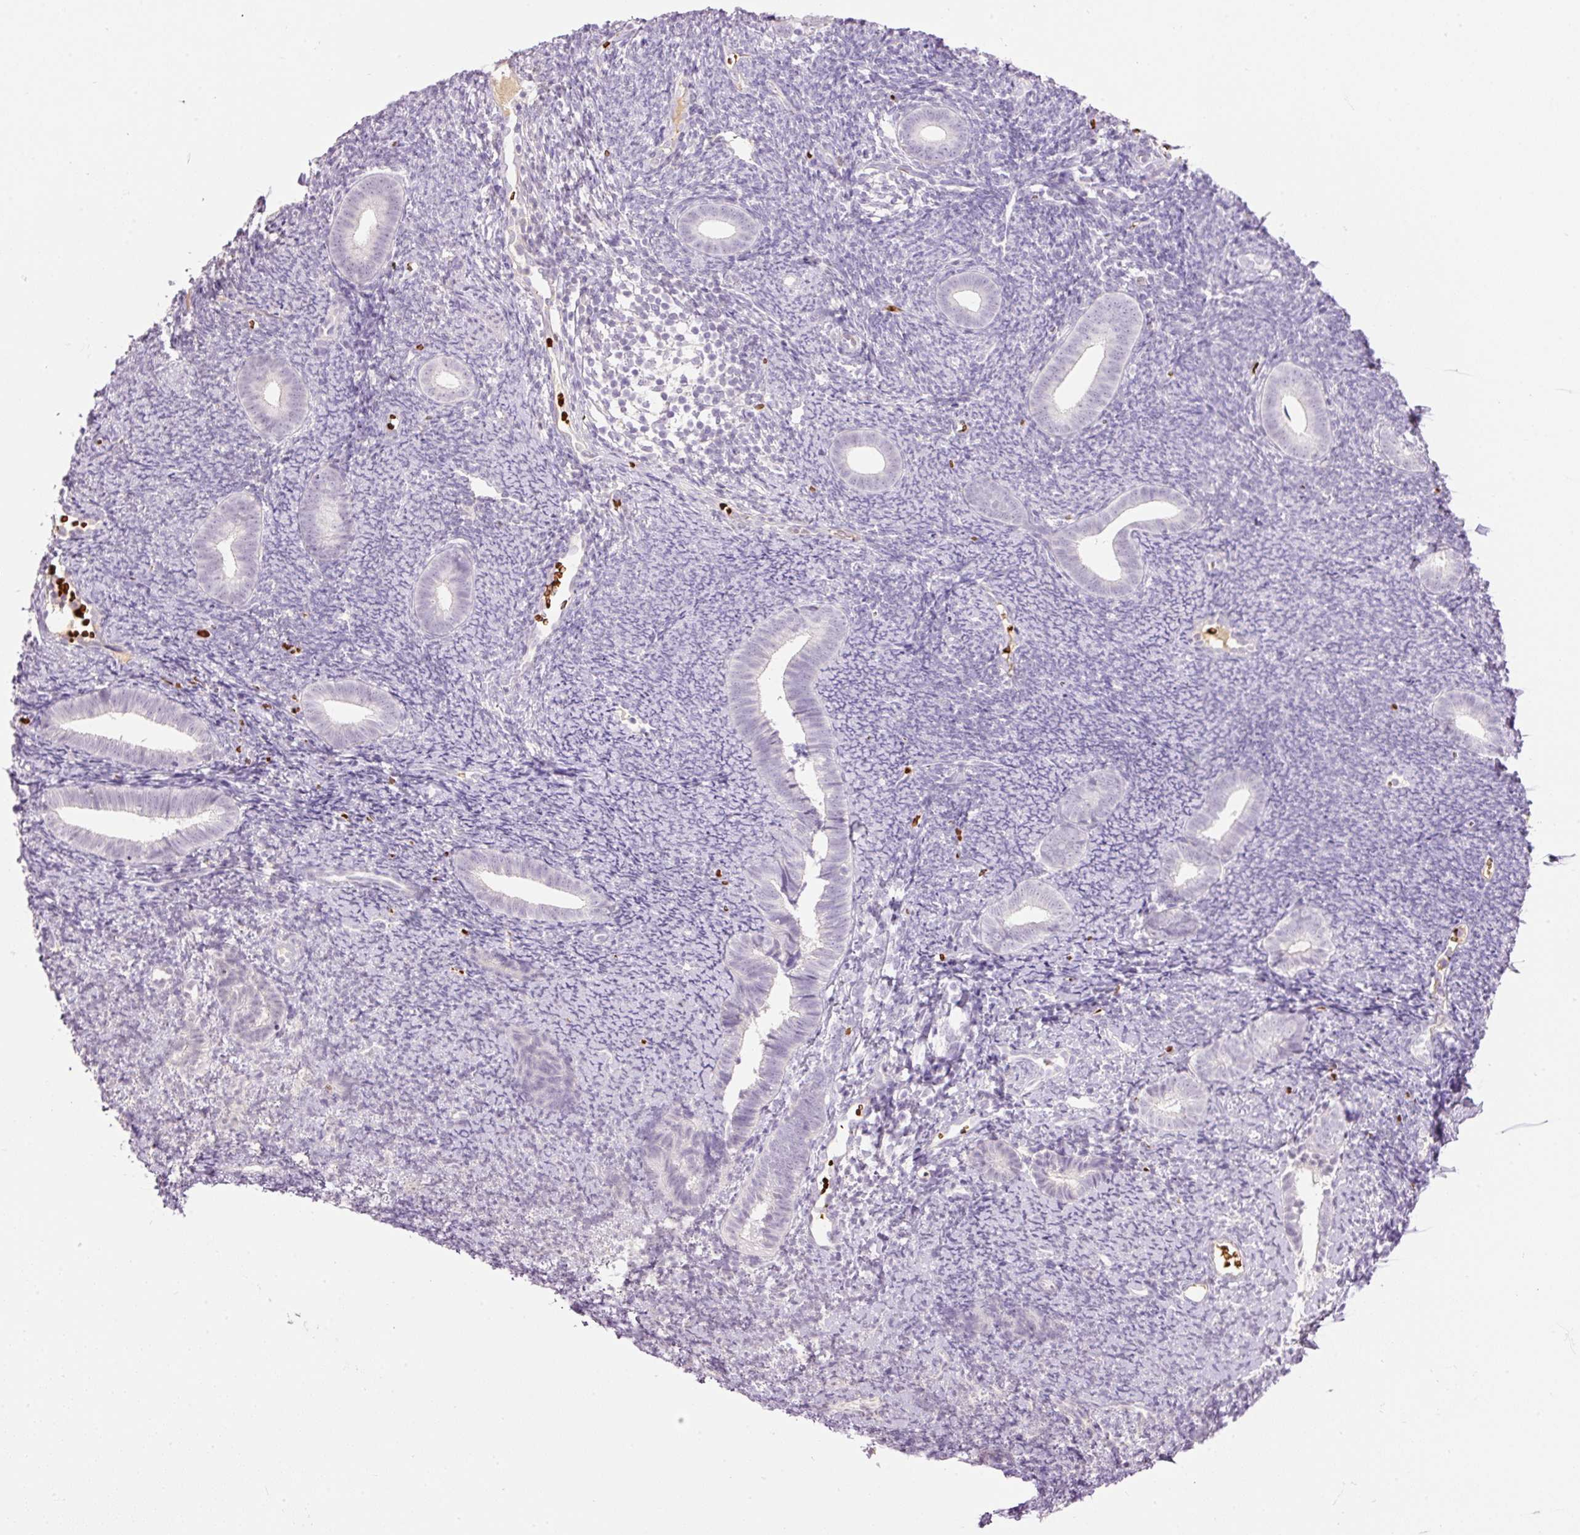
{"staining": {"intensity": "weak", "quantity": "<25%", "location": "nuclear"}, "tissue": "endometrium", "cell_type": "Cells in endometrial stroma", "image_type": "normal", "snomed": [{"axis": "morphology", "description": "Normal tissue, NOS"}, {"axis": "topography", "description": "Endometrium"}], "caption": "There is no significant staining in cells in endometrial stroma of endometrium. Brightfield microscopy of IHC stained with DAB (brown) and hematoxylin (blue), captured at high magnification.", "gene": "LY6G6D", "patient": {"sex": "female", "age": 39}}